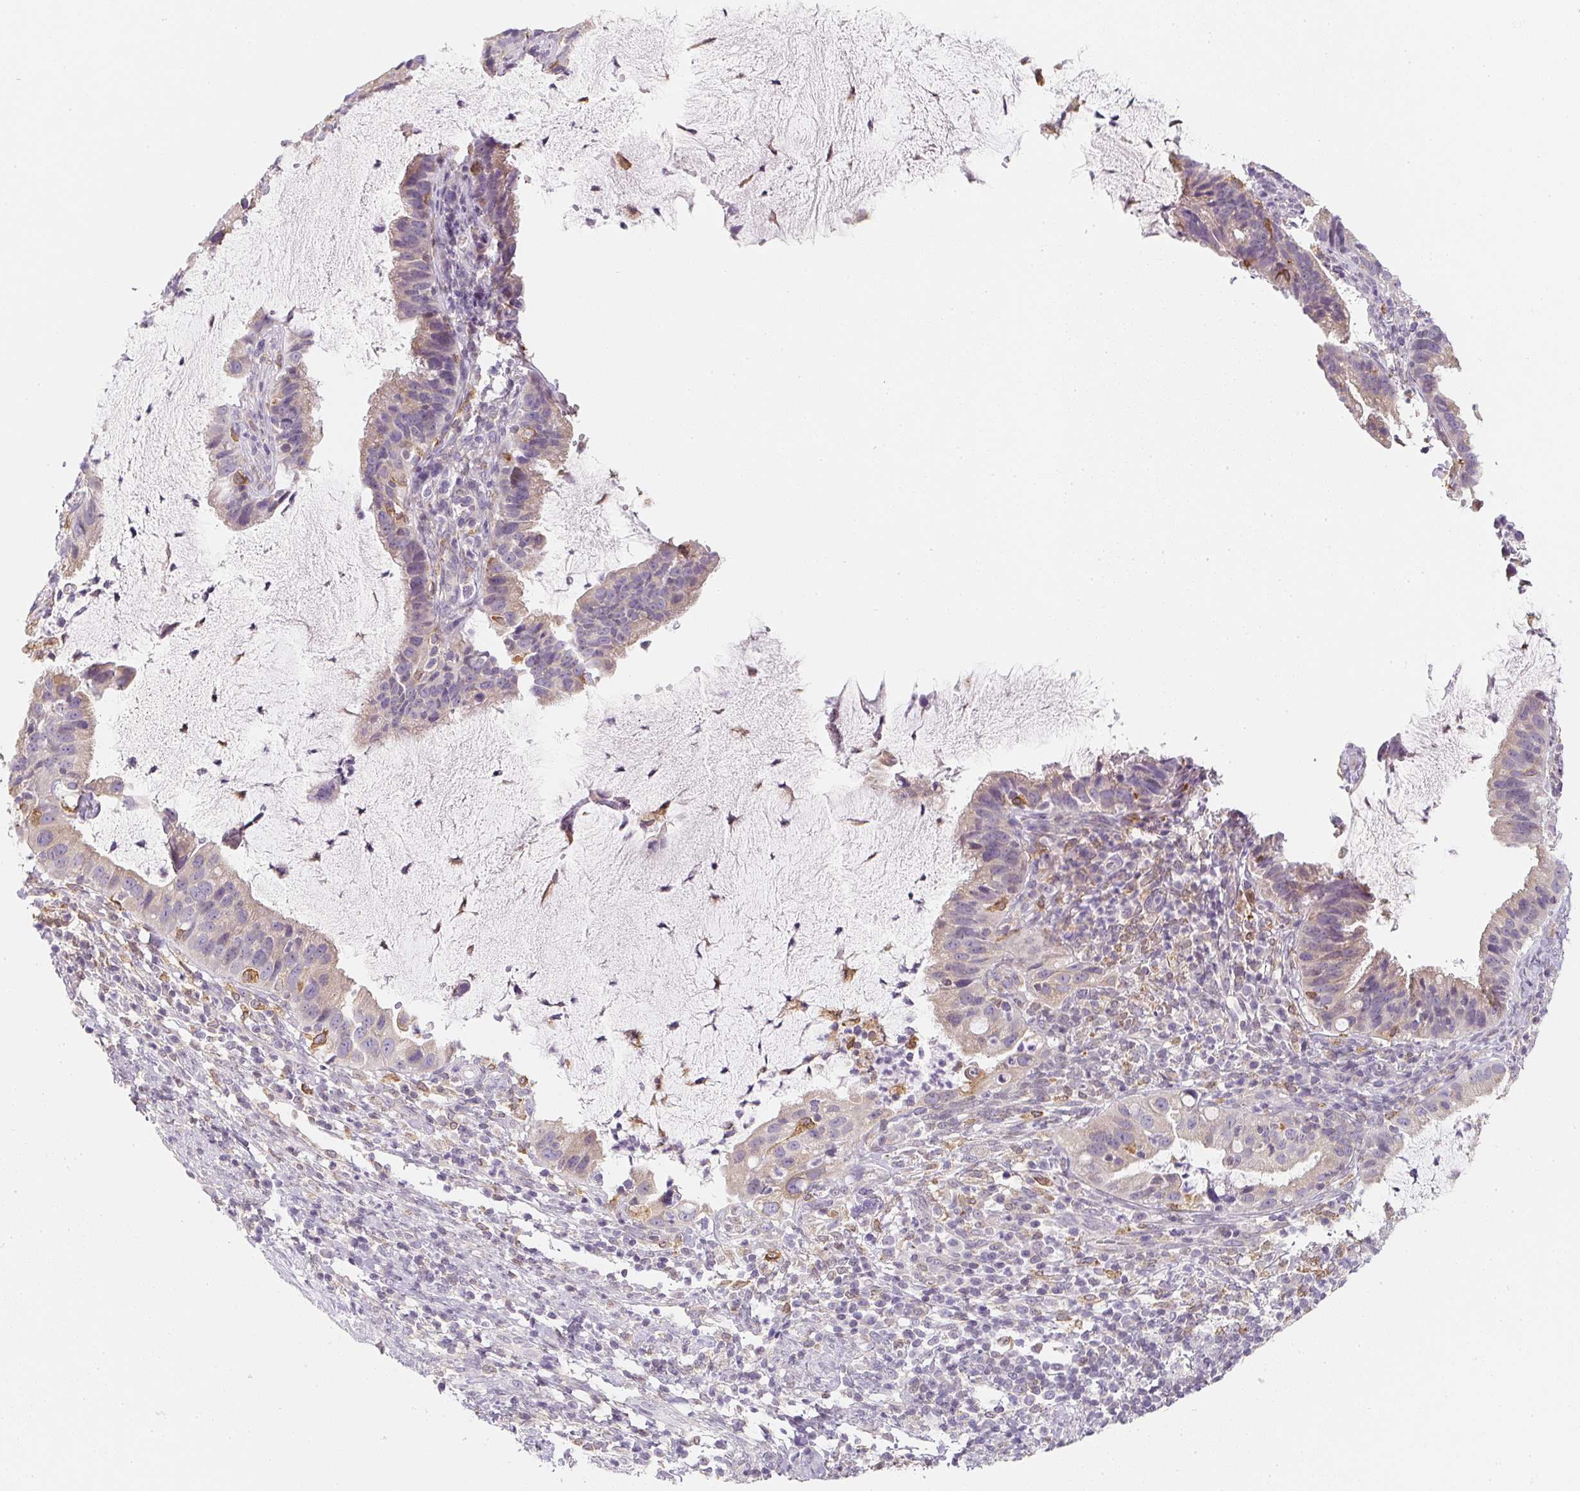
{"staining": {"intensity": "weak", "quantity": "<25%", "location": "cytoplasmic/membranous"}, "tissue": "cervical cancer", "cell_type": "Tumor cells", "image_type": "cancer", "snomed": [{"axis": "morphology", "description": "Adenocarcinoma, NOS"}, {"axis": "topography", "description": "Cervix"}], "caption": "Tumor cells show no significant protein positivity in adenocarcinoma (cervical).", "gene": "SOAT1", "patient": {"sex": "female", "age": 34}}